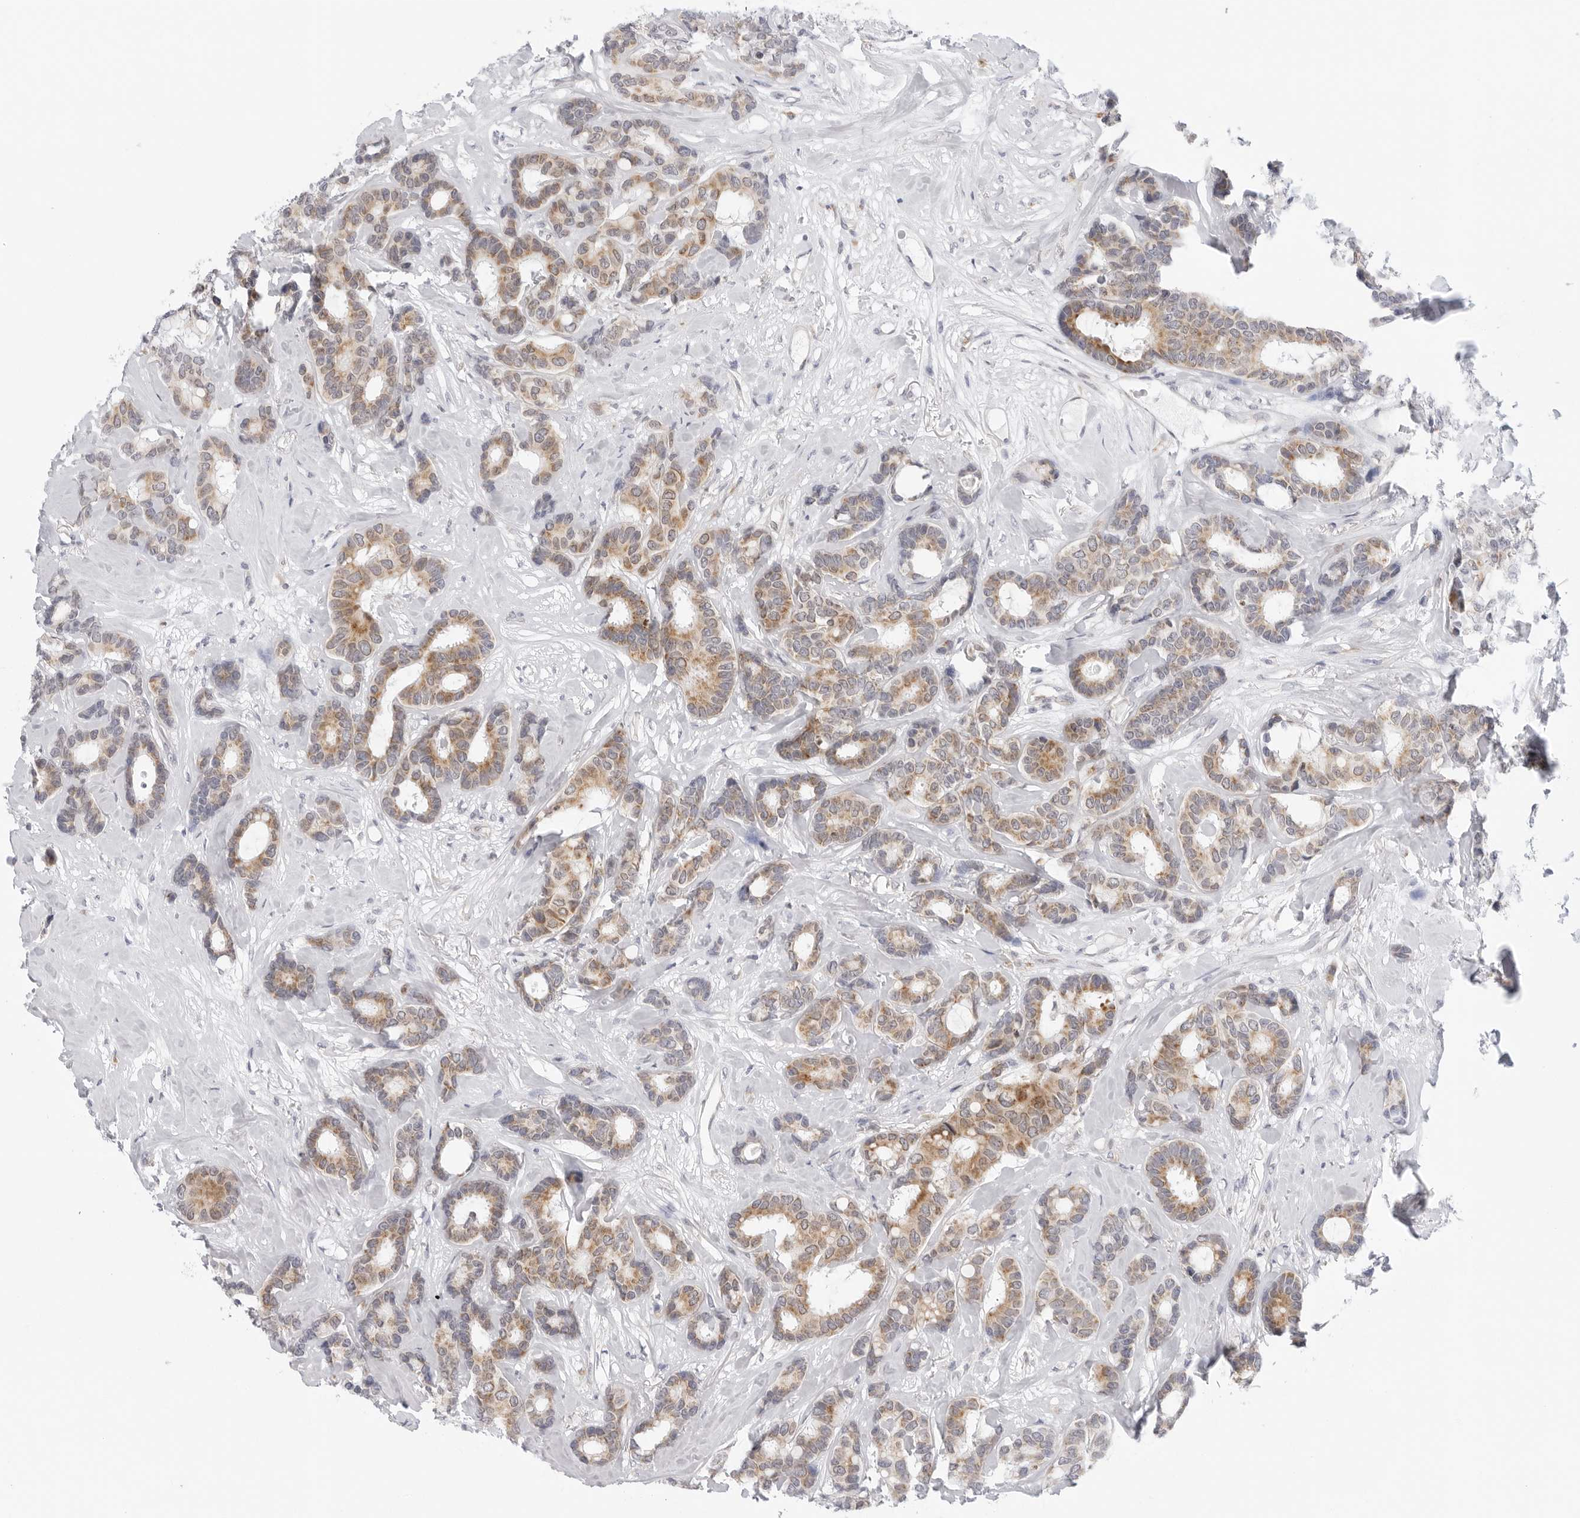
{"staining": {"intensity": "moderate", "quantity": ">75%", "location": "cytoplasmic/membranous"}, "tissue": "breast cancer", "cell_type": "Tumor cells", "image_type": "cancer", "snomed": [{"axis": "morphology", "description": "Duct carcinoma"}, {"axis": "topography", "description": "Breast"}], "caption": "Breast cancer (intraductal carcinoma) tissue reveals moderate cytoplasmic/membranous positivity in about >75% of tumor cells (DAB = brown stain, brightfield microscopy at high magnification).", "gene": "CIART", "patient": {"sex": "female", "age": 87}}